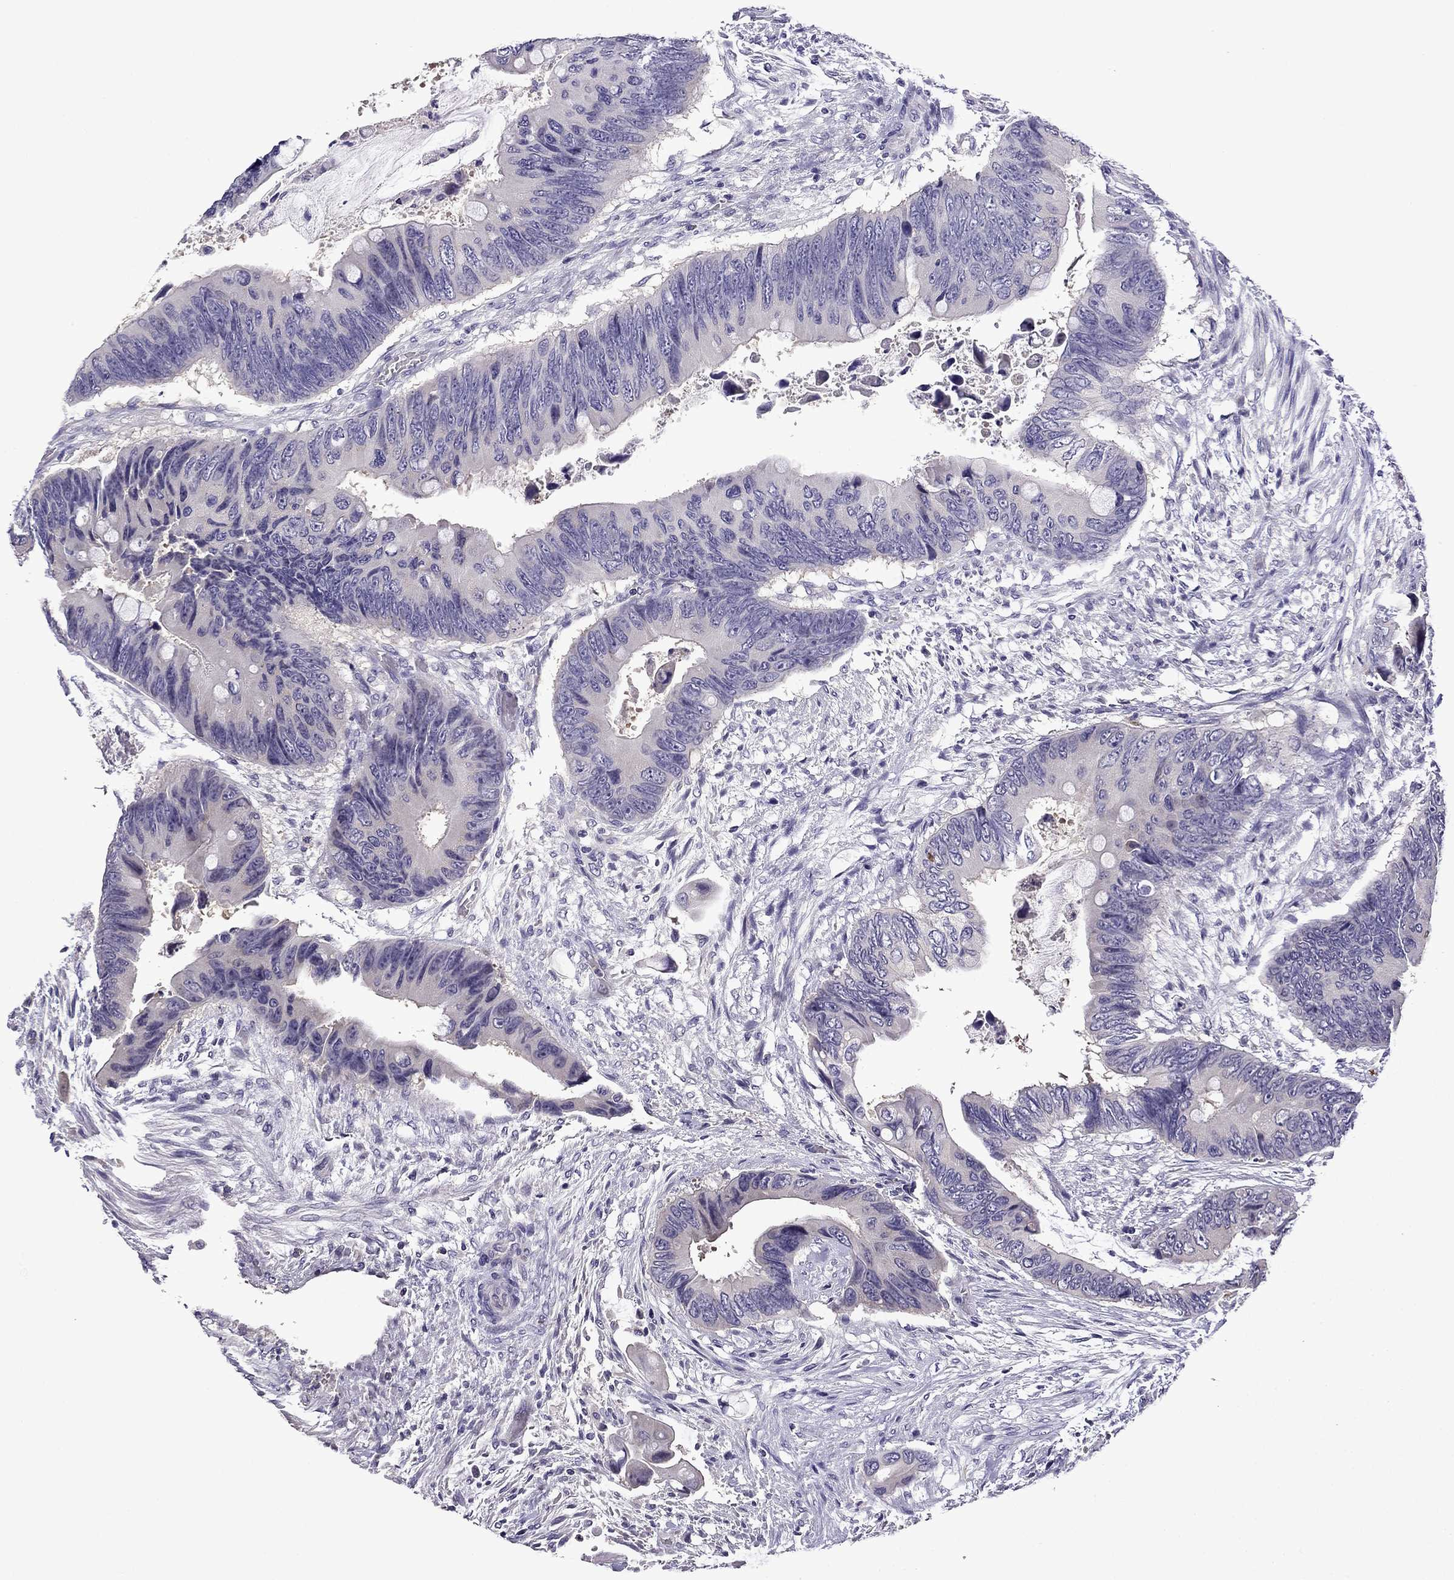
{"staining": {"intensity": "weak", "quantity": "<25%", "location": "cytoplasmic/membranous"}, "tissue": "colorectal cancer", "cell_type": "Tumor cells", "image_type": "cancer", "snomed": [{"axis": "morphology", "description": "Adenocarcinoma, NOS"}, {"axis": "topography", "description": "Rectum"}], "caption": "The immunohistochemistry (IHC) histopathology image has no significant positivity in tumor cells of adenocarcinoma (colorectal) tissue. (DAB (3,3'-diaminobenzidine) immunohistochemistry (IHC) visualized using brightfield microscopy, high magnification).", "gene": "TTN", "patient": {"sex": "male", "age": 63}}